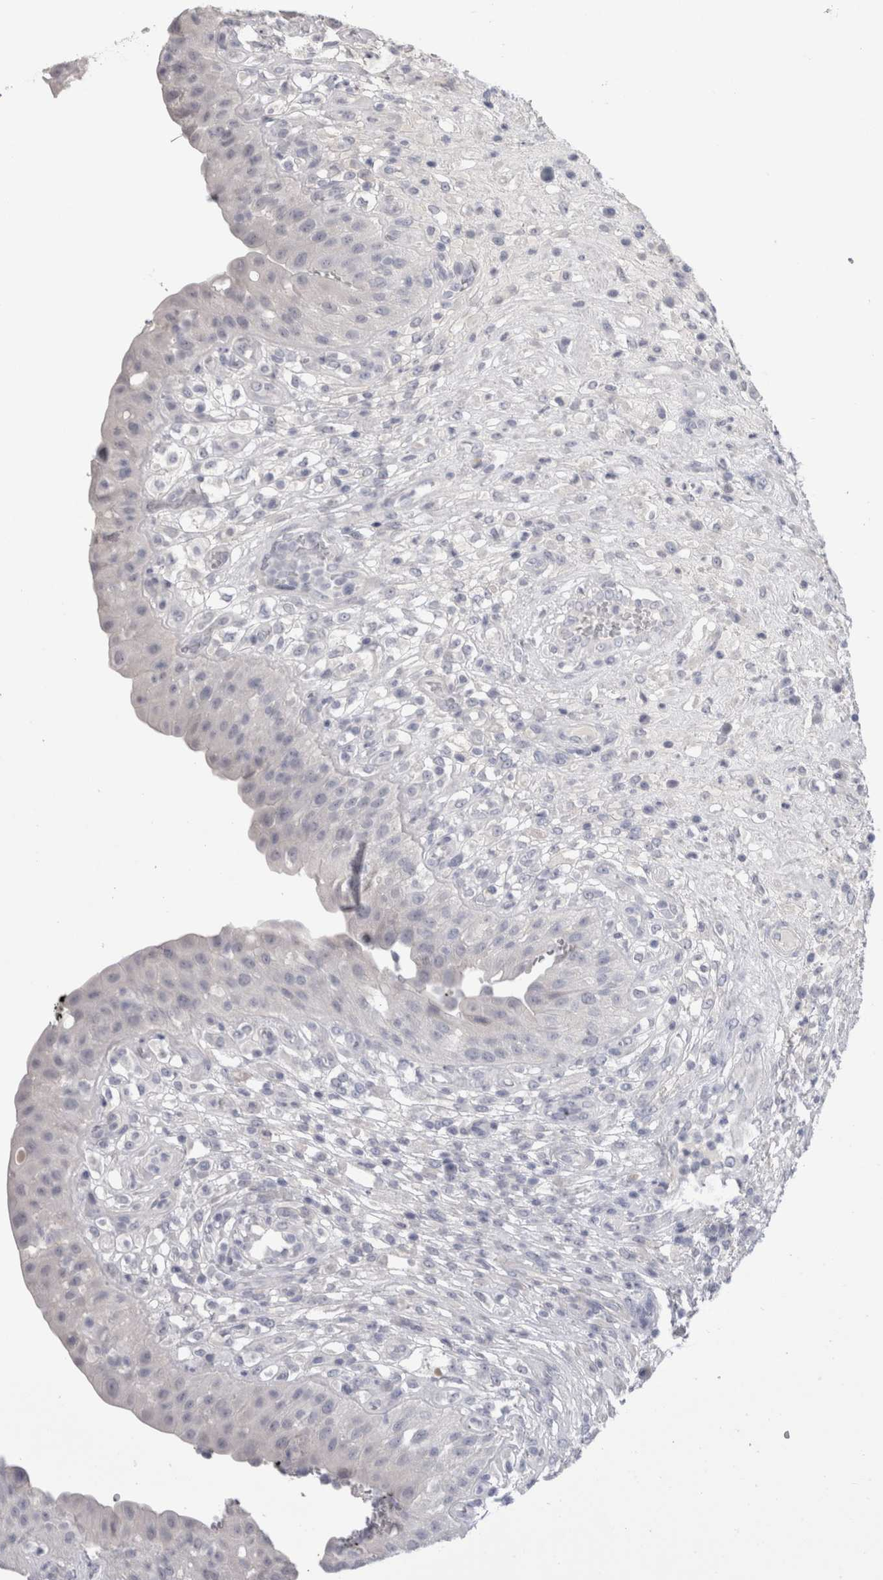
{"staining": {"intensity": "negative", "quantity": "none", "location": "none"}, "tissue": "urinary bladder", "cell_type": "Urothelial cells", "image_type": "normal", "snomed": [{"axis": "morphology", "description": "Normal tissue, NOS"}, {"axis": "topography", "description": "Urinary bladder"}], "caption": "Immunohistochemistry of normal urinary bladder displays no expression in urothelial cells. Nuclei are stained in blue.", "gene": "ADAM2", "patient": {"sex": "female", "age": 62}}